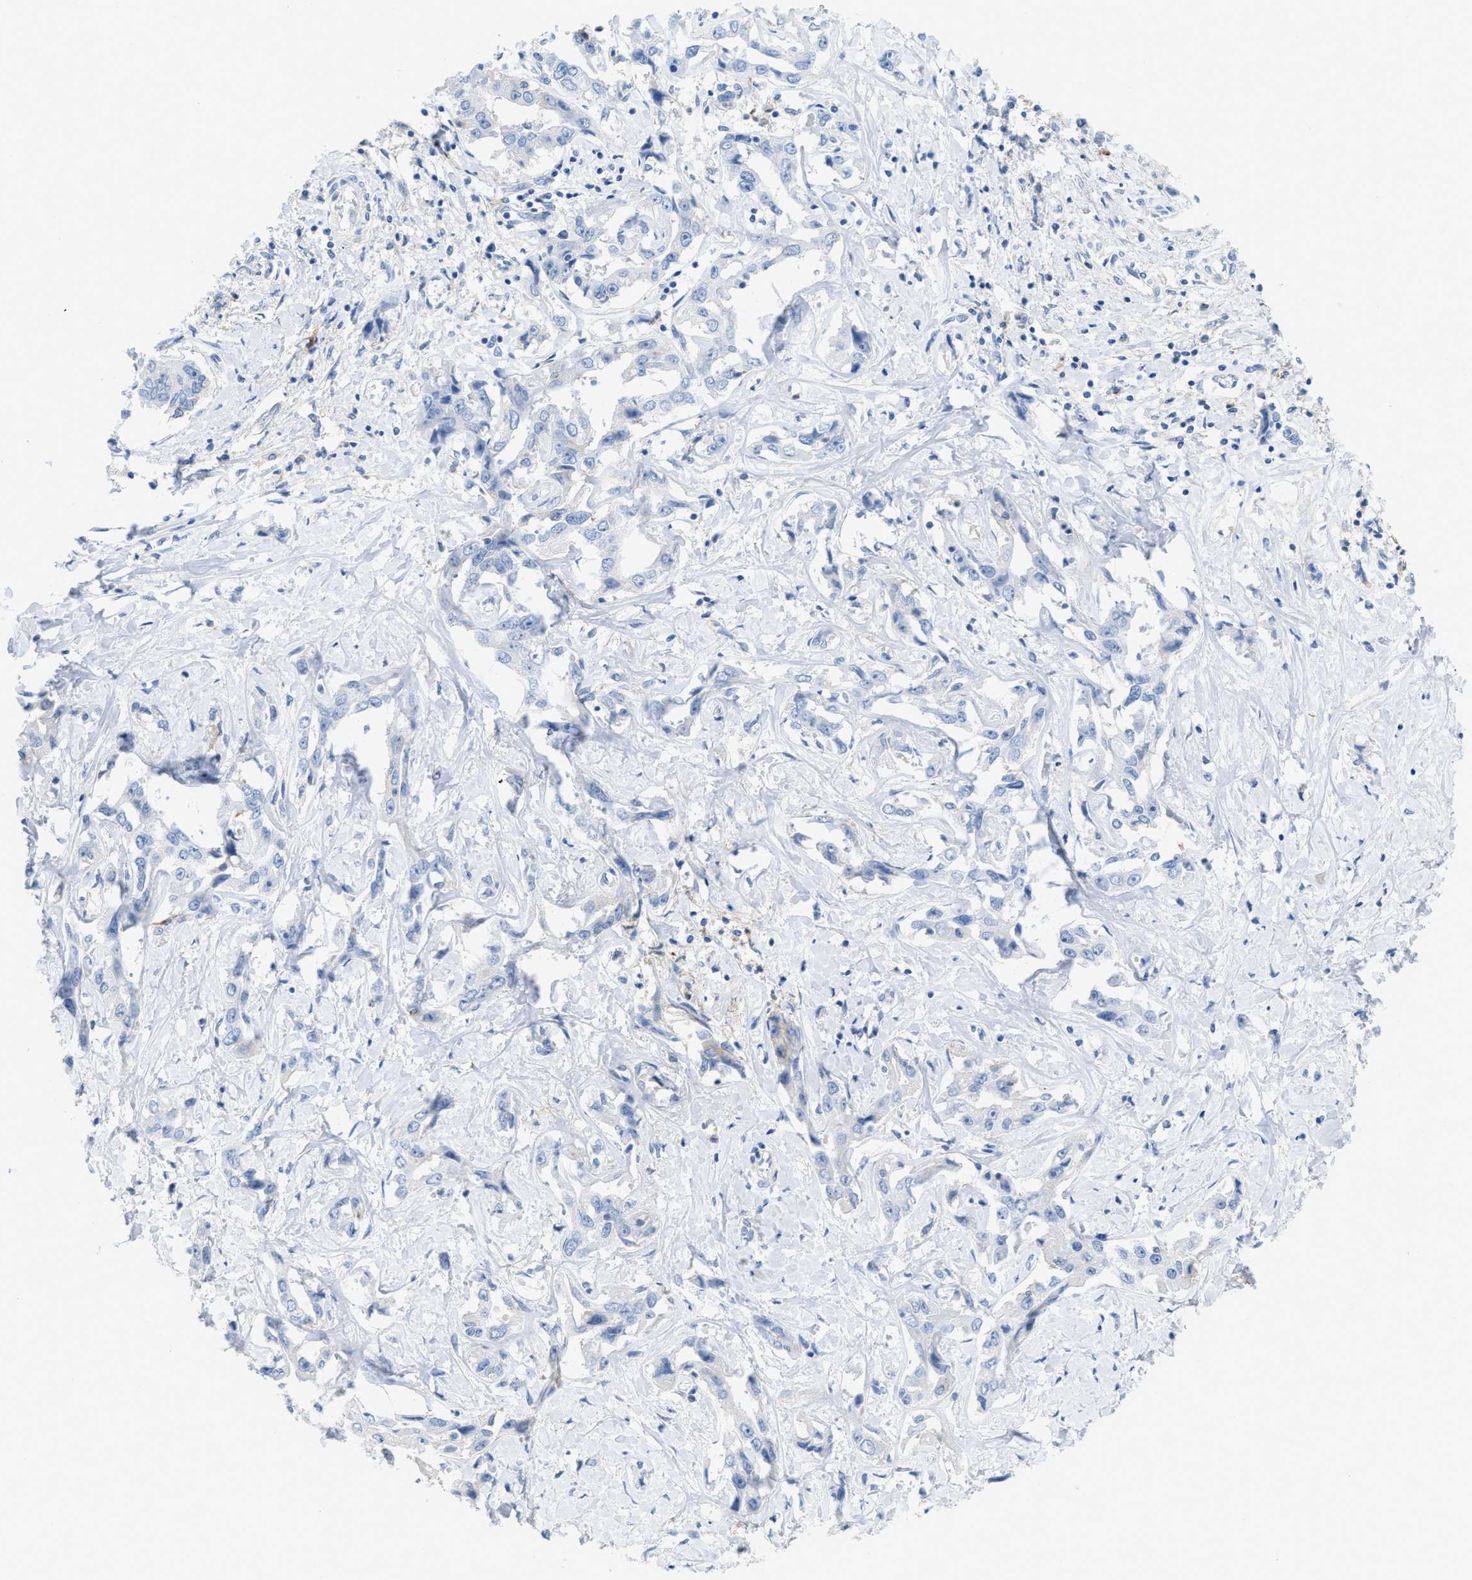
{"staining": {"intensity": "negative", "quantity": "none", "location": "none"}, "tissue": "liver cancer", "cell_type": "Tumor cells", "image_type": "cancer", "snomed": [{"axis": "morphology", "description": "Cholangiocarcinoma"}, {"axis": "topography", "description": "Liver"}], "caption": "An immunohistochemistry (IHC) histopathology image of liver cancer is shown. There is no staining in tumor cells of liver cancer.", "gene": "SLC3A2", "patient": {"sex": "male", "age": 59}}